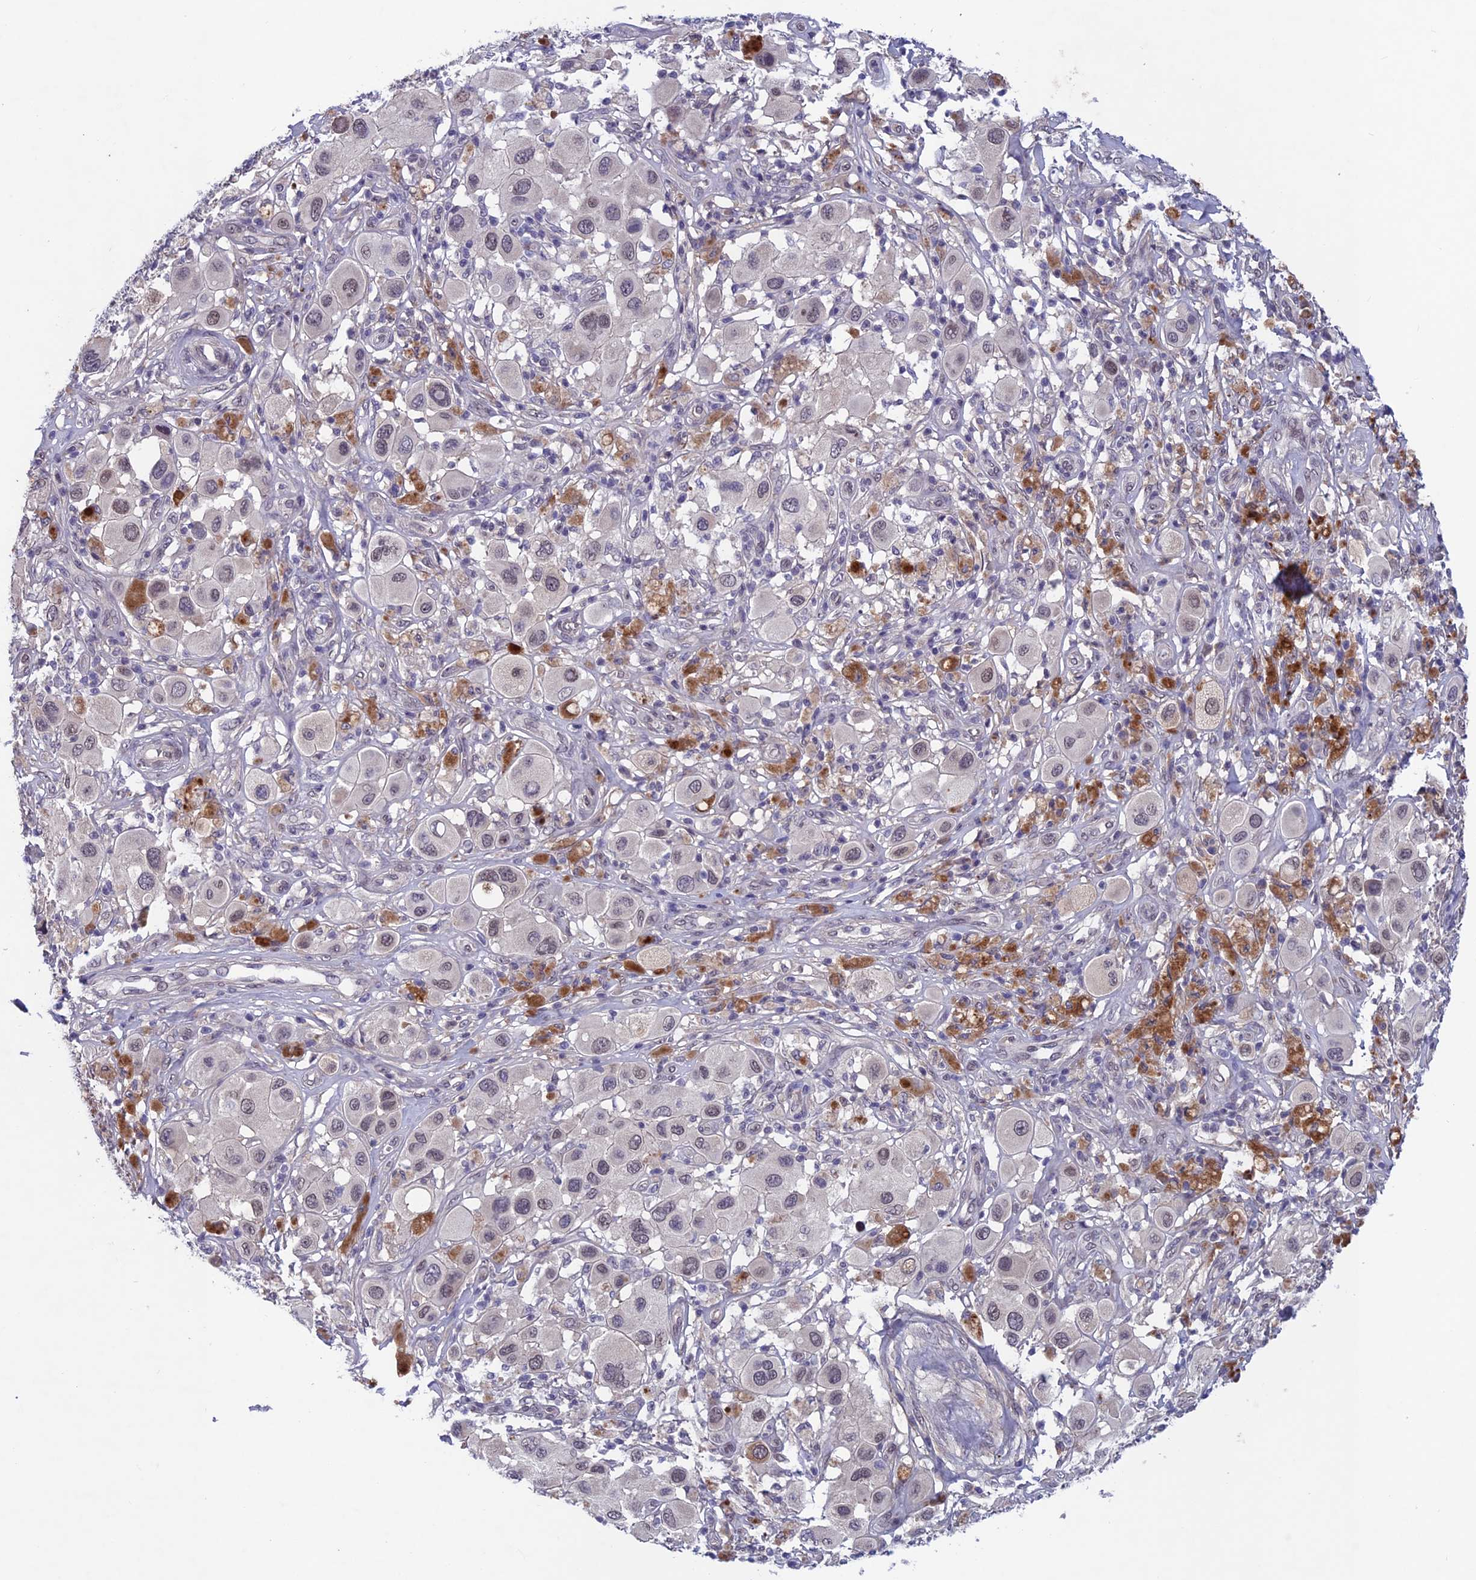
{"staining": {"intensity": "weak", "quantity": "<25%", "location": "nuclear"}, "tissue": "melanoma", "cell_type": "Tumor cells", "image_type": "cancer", "snomed": [{"axis": "morphology", "description": "Malignant melanoma, Metastatic site"}, {"axis": "topography", "description": "Skin"}], "caption": "IHC histopathology image of neoplastic tissue: malignant melanoma (metastatic site) stained with DAB shows no significant protein expression in tumor cells.", "gene": "FKBPL", "patient": {"sex": "male", "age": 41}}